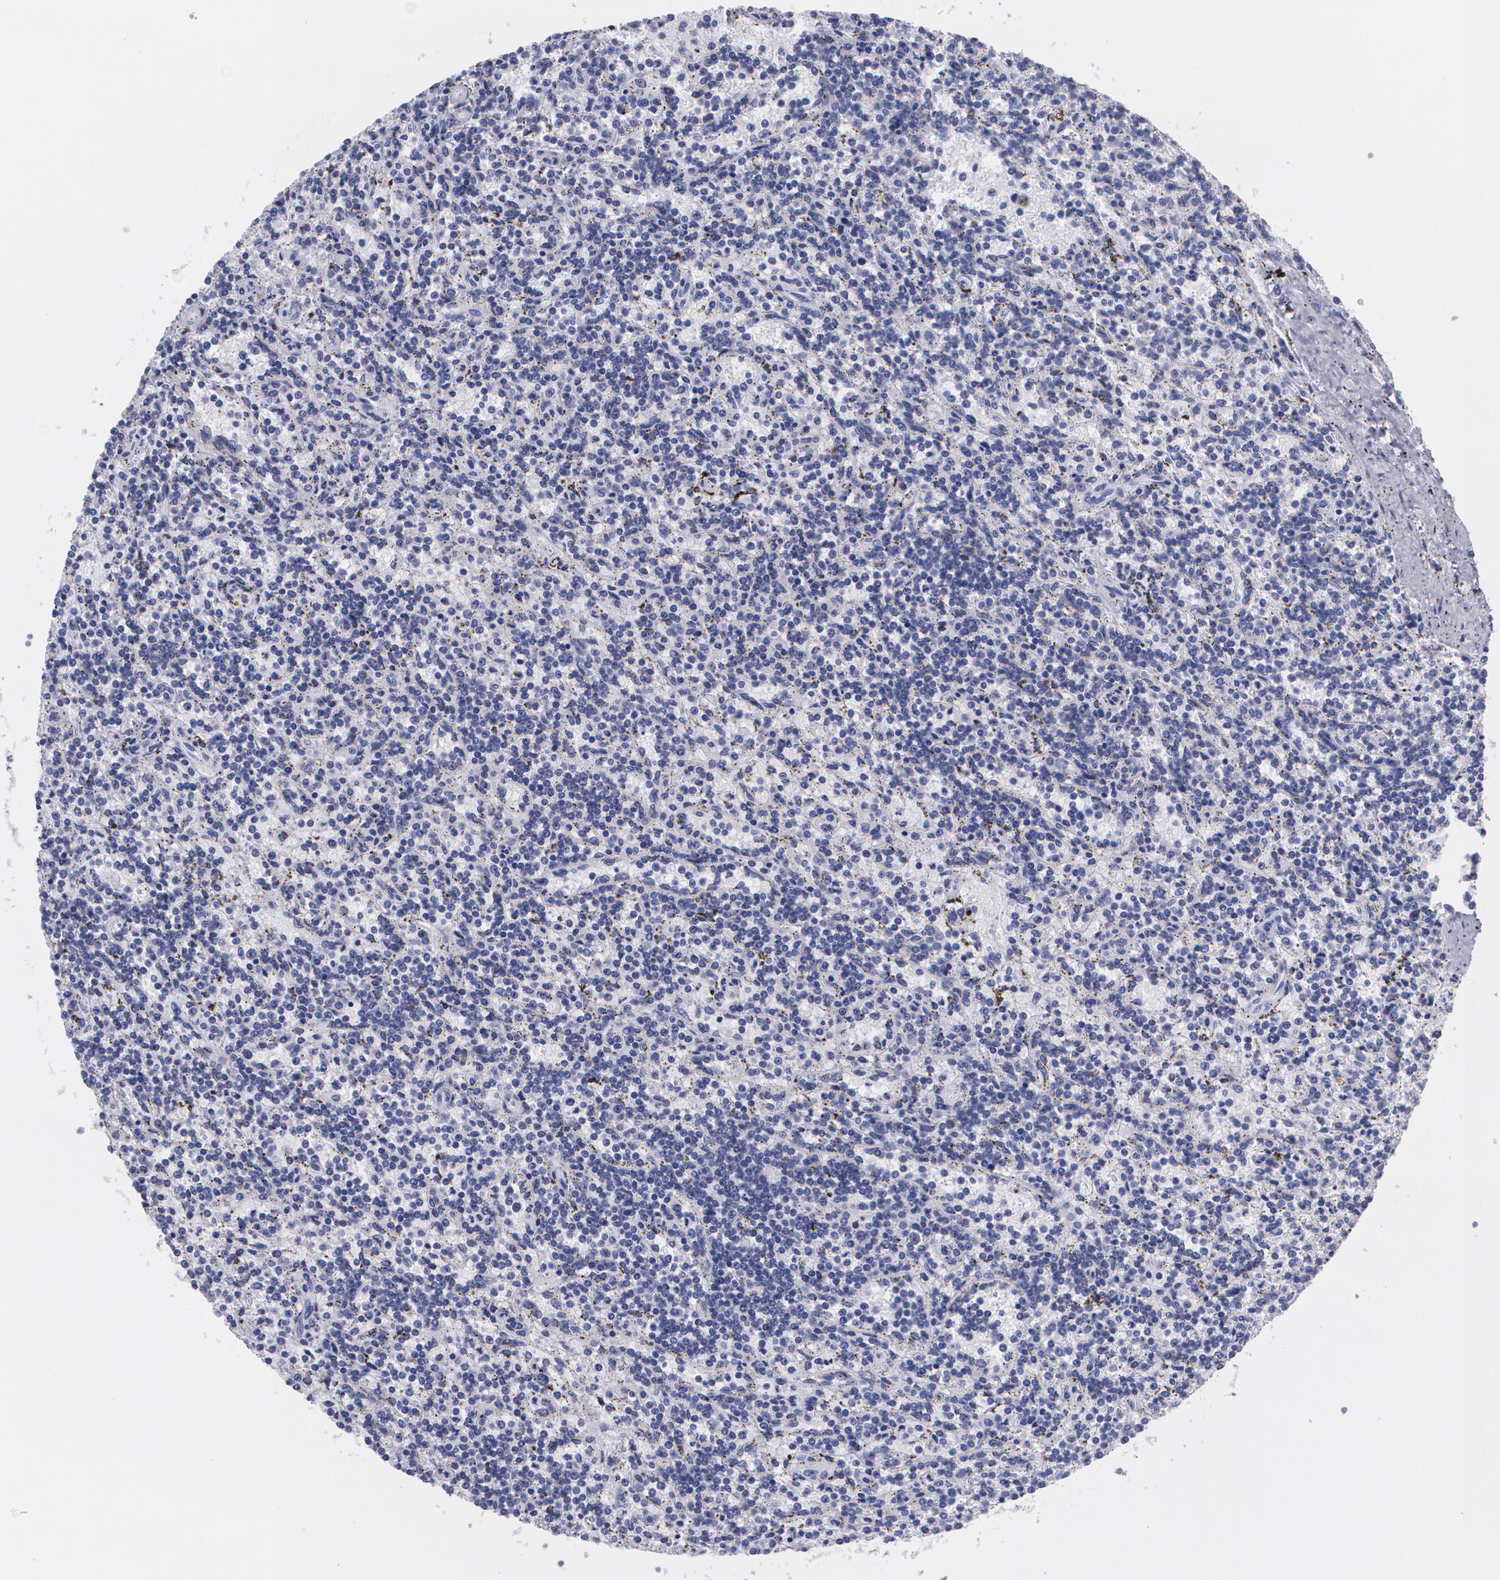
{"staining": {"intensity": "negative", "quantity": "none", "location": "none"}, "tissue": "lymphoma", "cell_type": "Tumor cells", "image_type": "cancer", "snomed": [{"axis": "morphology", "description": "Malignant lymphoma, non-Hodgkin's type, Low grade"}, {"axis": "topography", "description": "Spleen"}], "caption": "Tumor cells show no significant protein expression in lymphoma.", "gene": "TP53", "patient": {"sex": "male", "age": 73}}